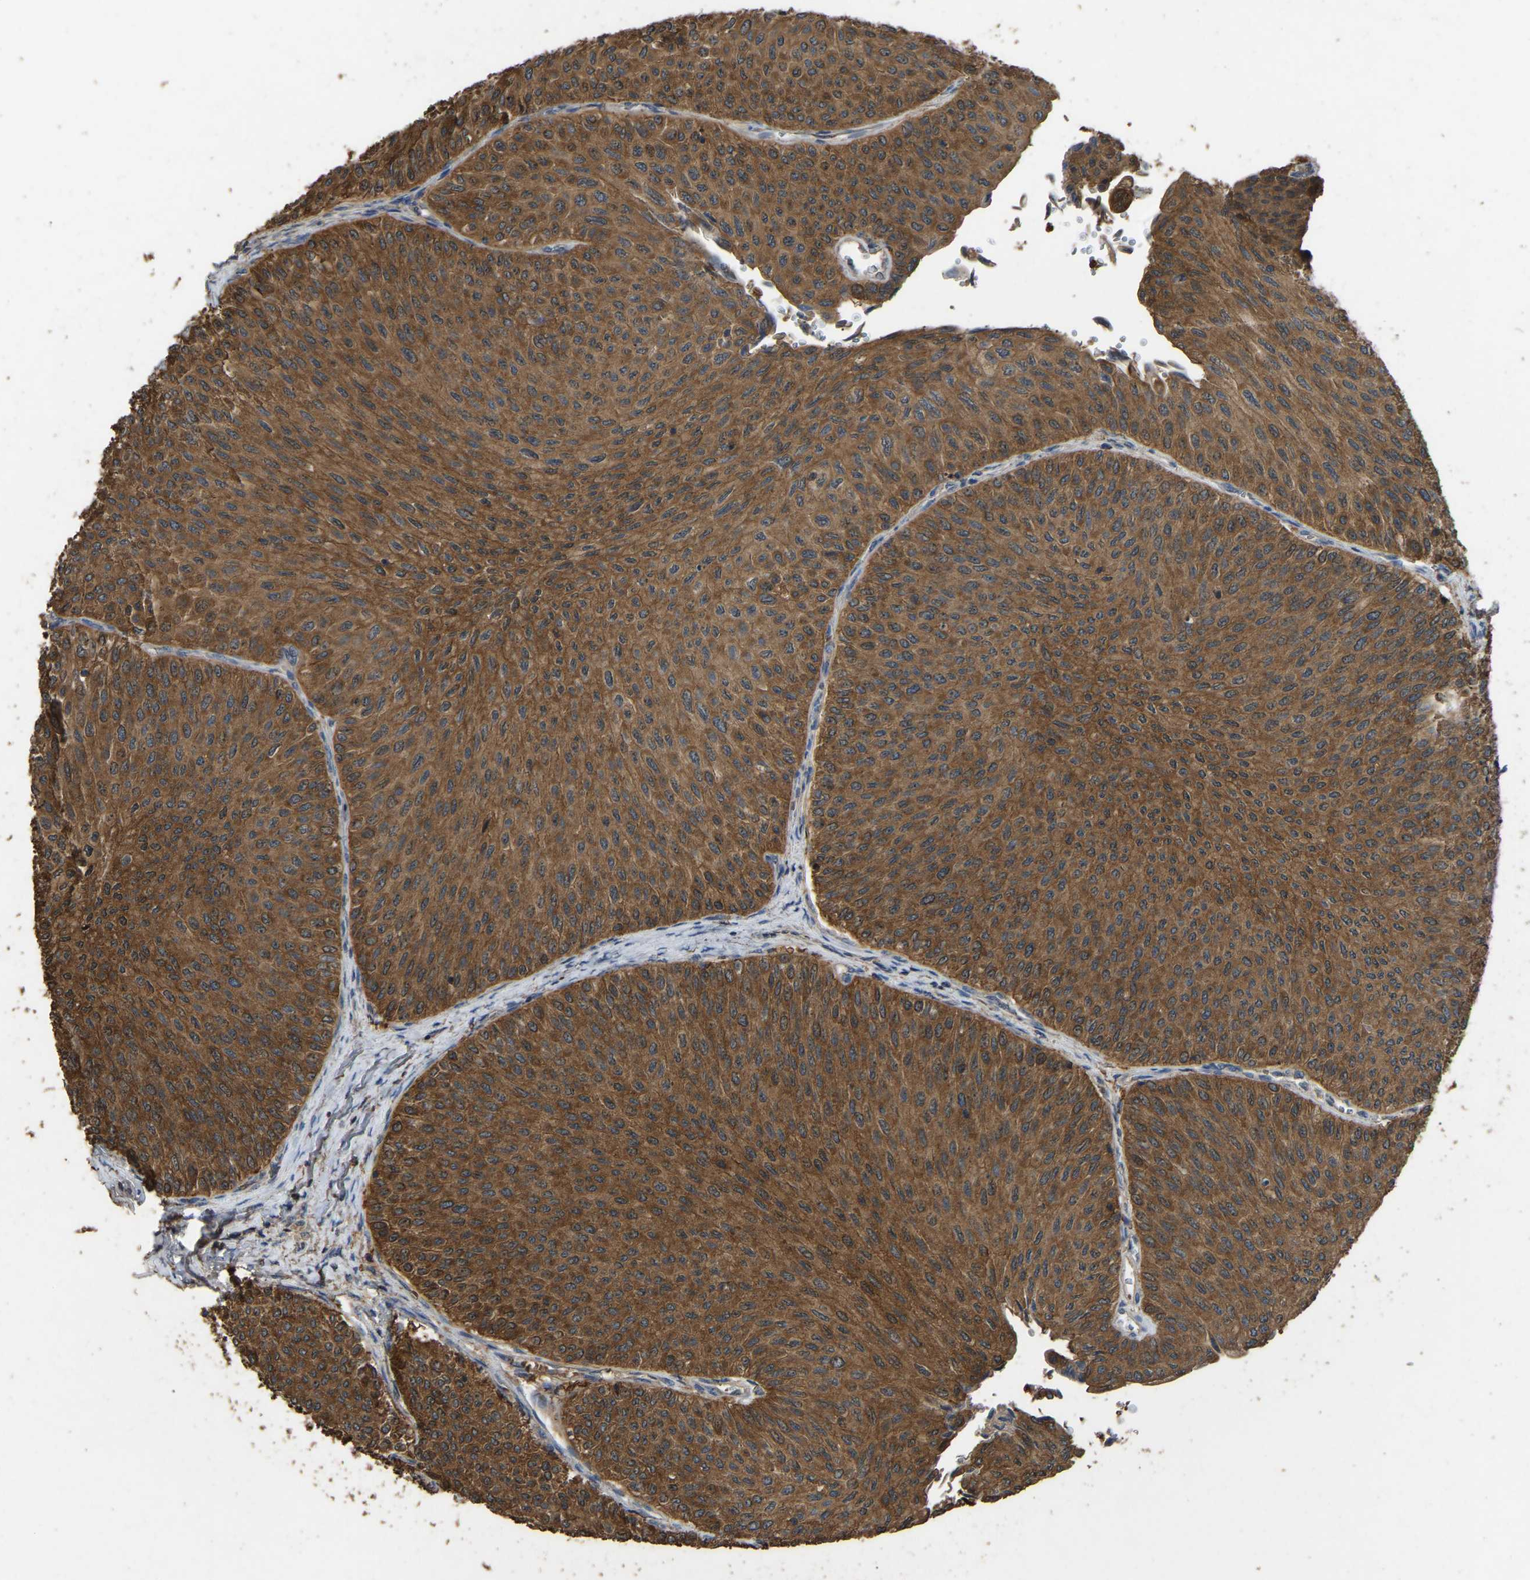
{"staining": {"intensity": "strong", "quantity": ">75%", "location": "cytoplasmic/membranous"}, "tissue": "urothelial cancer", "cell_type": "Tumor cells", "image_type": "cancer", "snomed": [{"axis": "morphology", "description": "Urothelial carcinoma, Low grade"}, {"axis": "topography", "description": "Urinary bladder"}], "caption": "There is high levels of strong cytoplasmic/membranous expression in tumor cells of low-grade urothelial carcinoma, as demonstrated by immunohistochemical staining (brown color).", "gene": "FHIT", "patient": {"sex": "male", "age": 78}}